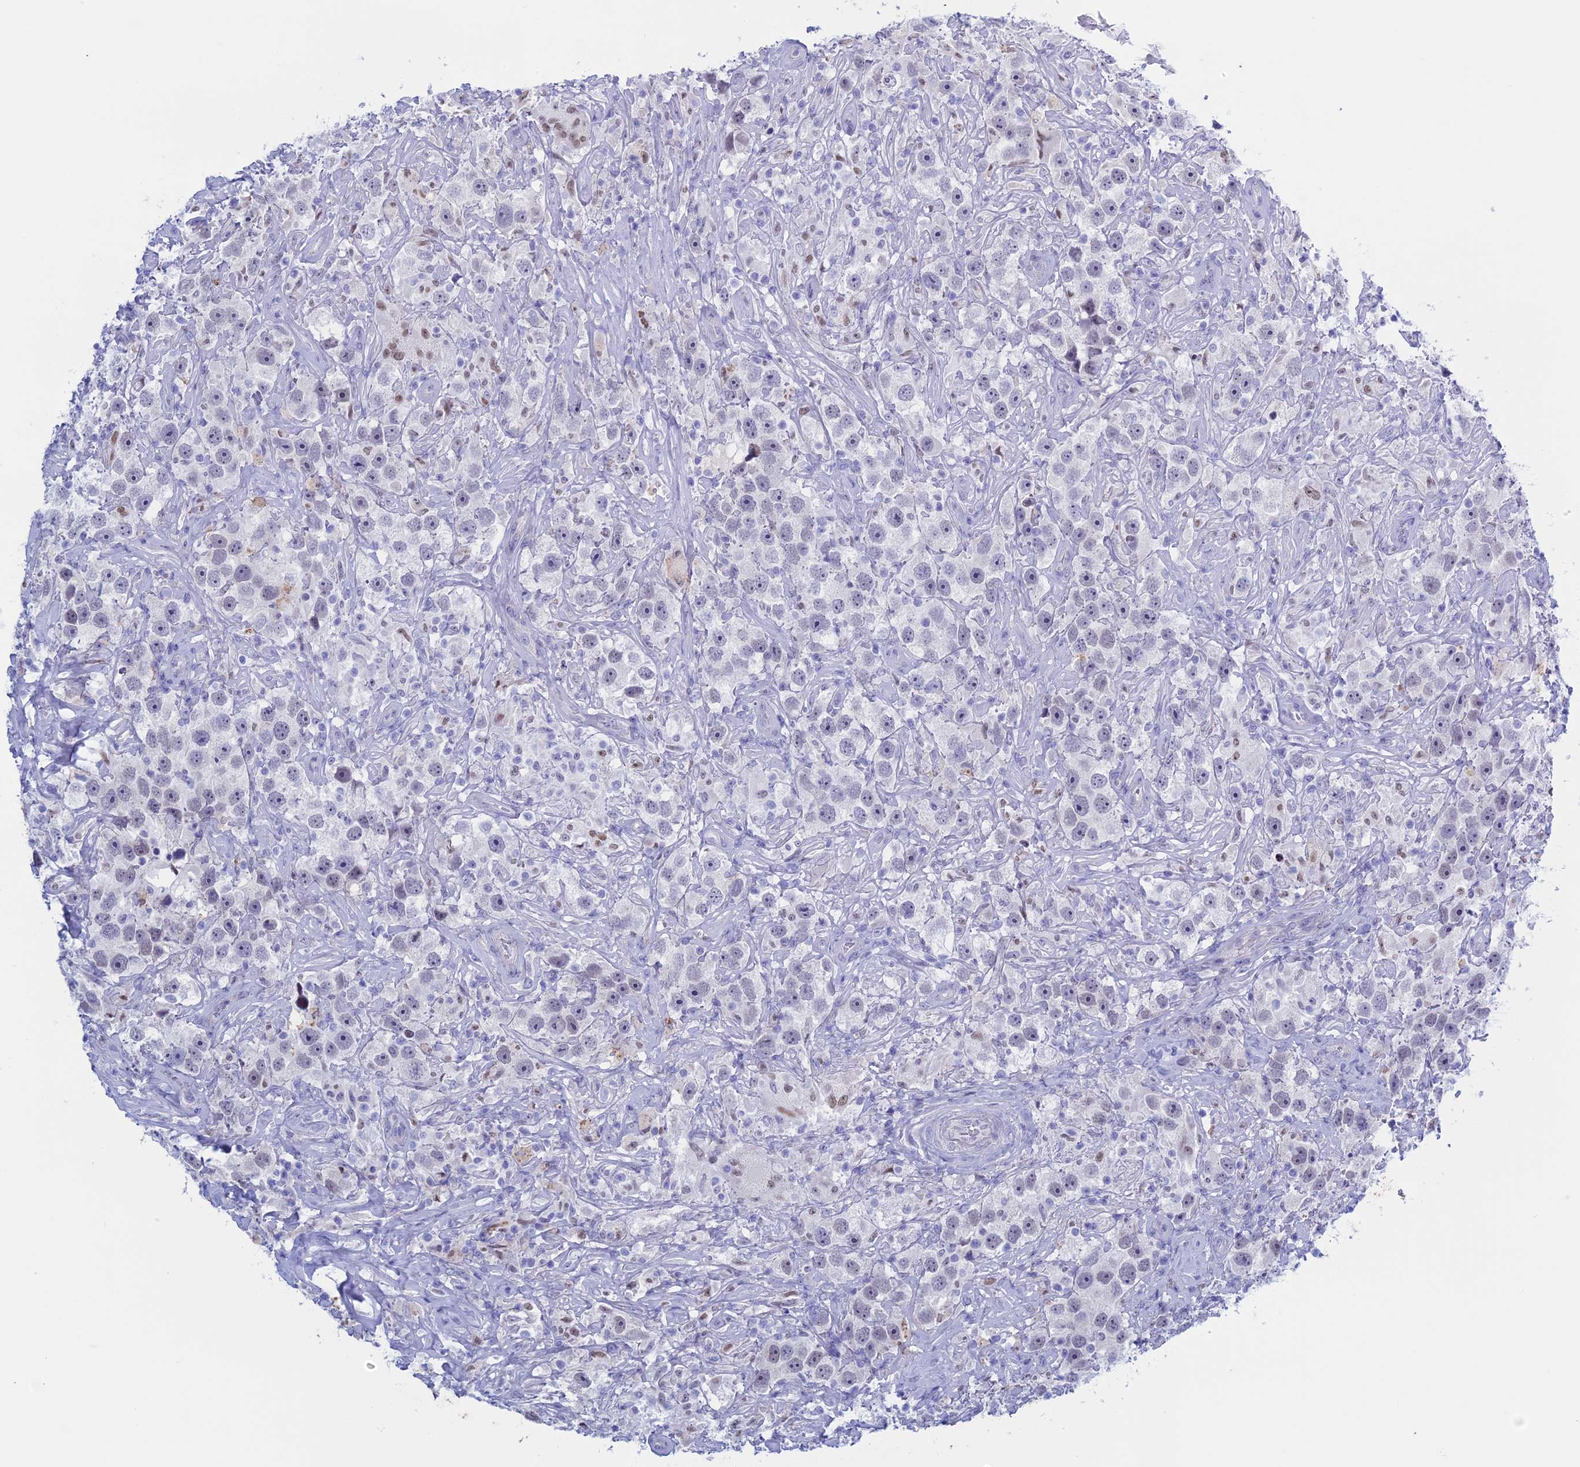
{"staining": {"intensity": "negative", "quantity": "none", "location": "none"}, "tissue": "testis cancer", "cell_type": "Tumor cells", "image_type": "cancer", "snomed": [{"axis": "morphology", "description": "Seminoma, NOS"}, {"axis": "topography", "description": "Testis"}], "caption": "This is a photomicrograph of immunohistochemistry staining of seminoma (testis), which shows no positivity in tumor cells.", "gene": "LHFPL2", "patient": {"sex": "male", "age": 49}}